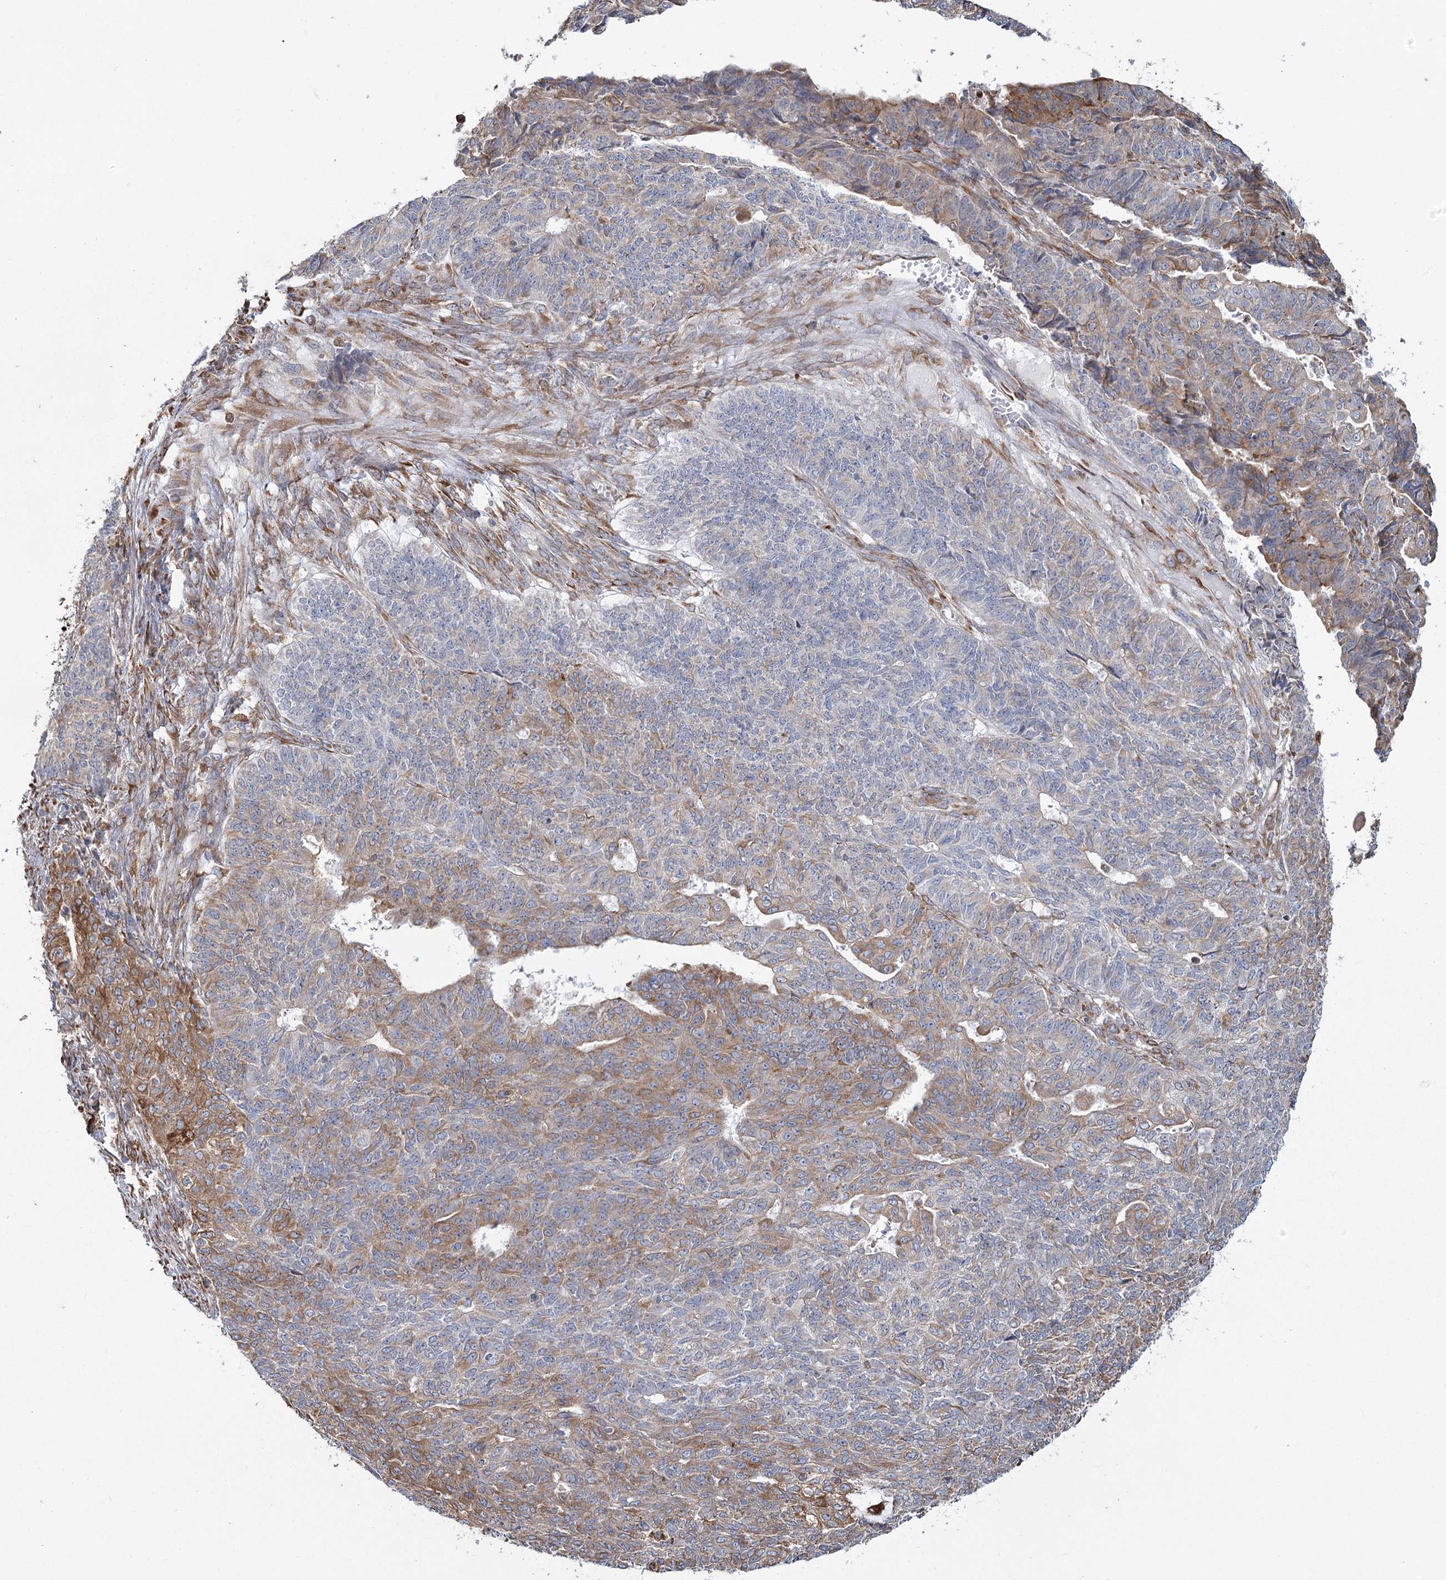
{"staining": {"intensity": "moderate", "quantity": "<25%", "location": "cytoplasmic/membranous"}, "tissue": "endometrial cancer", "cell_type": "Tumor cells", "image_type": "cancer", "snomed": [{"axis": "morphology", "description": "Adenocarcinoma, NOS"}, {"axis": "topography", "description": "Endometrium"}], "caption": "Protein staining by IHC reveals moderate cytoplasmic/membranous expression in about <25% of tumor cells in adenocarcinoma (endometrial).", "gene": "ZCCHC9", "patient": {"sex": "female", "age": 32}}